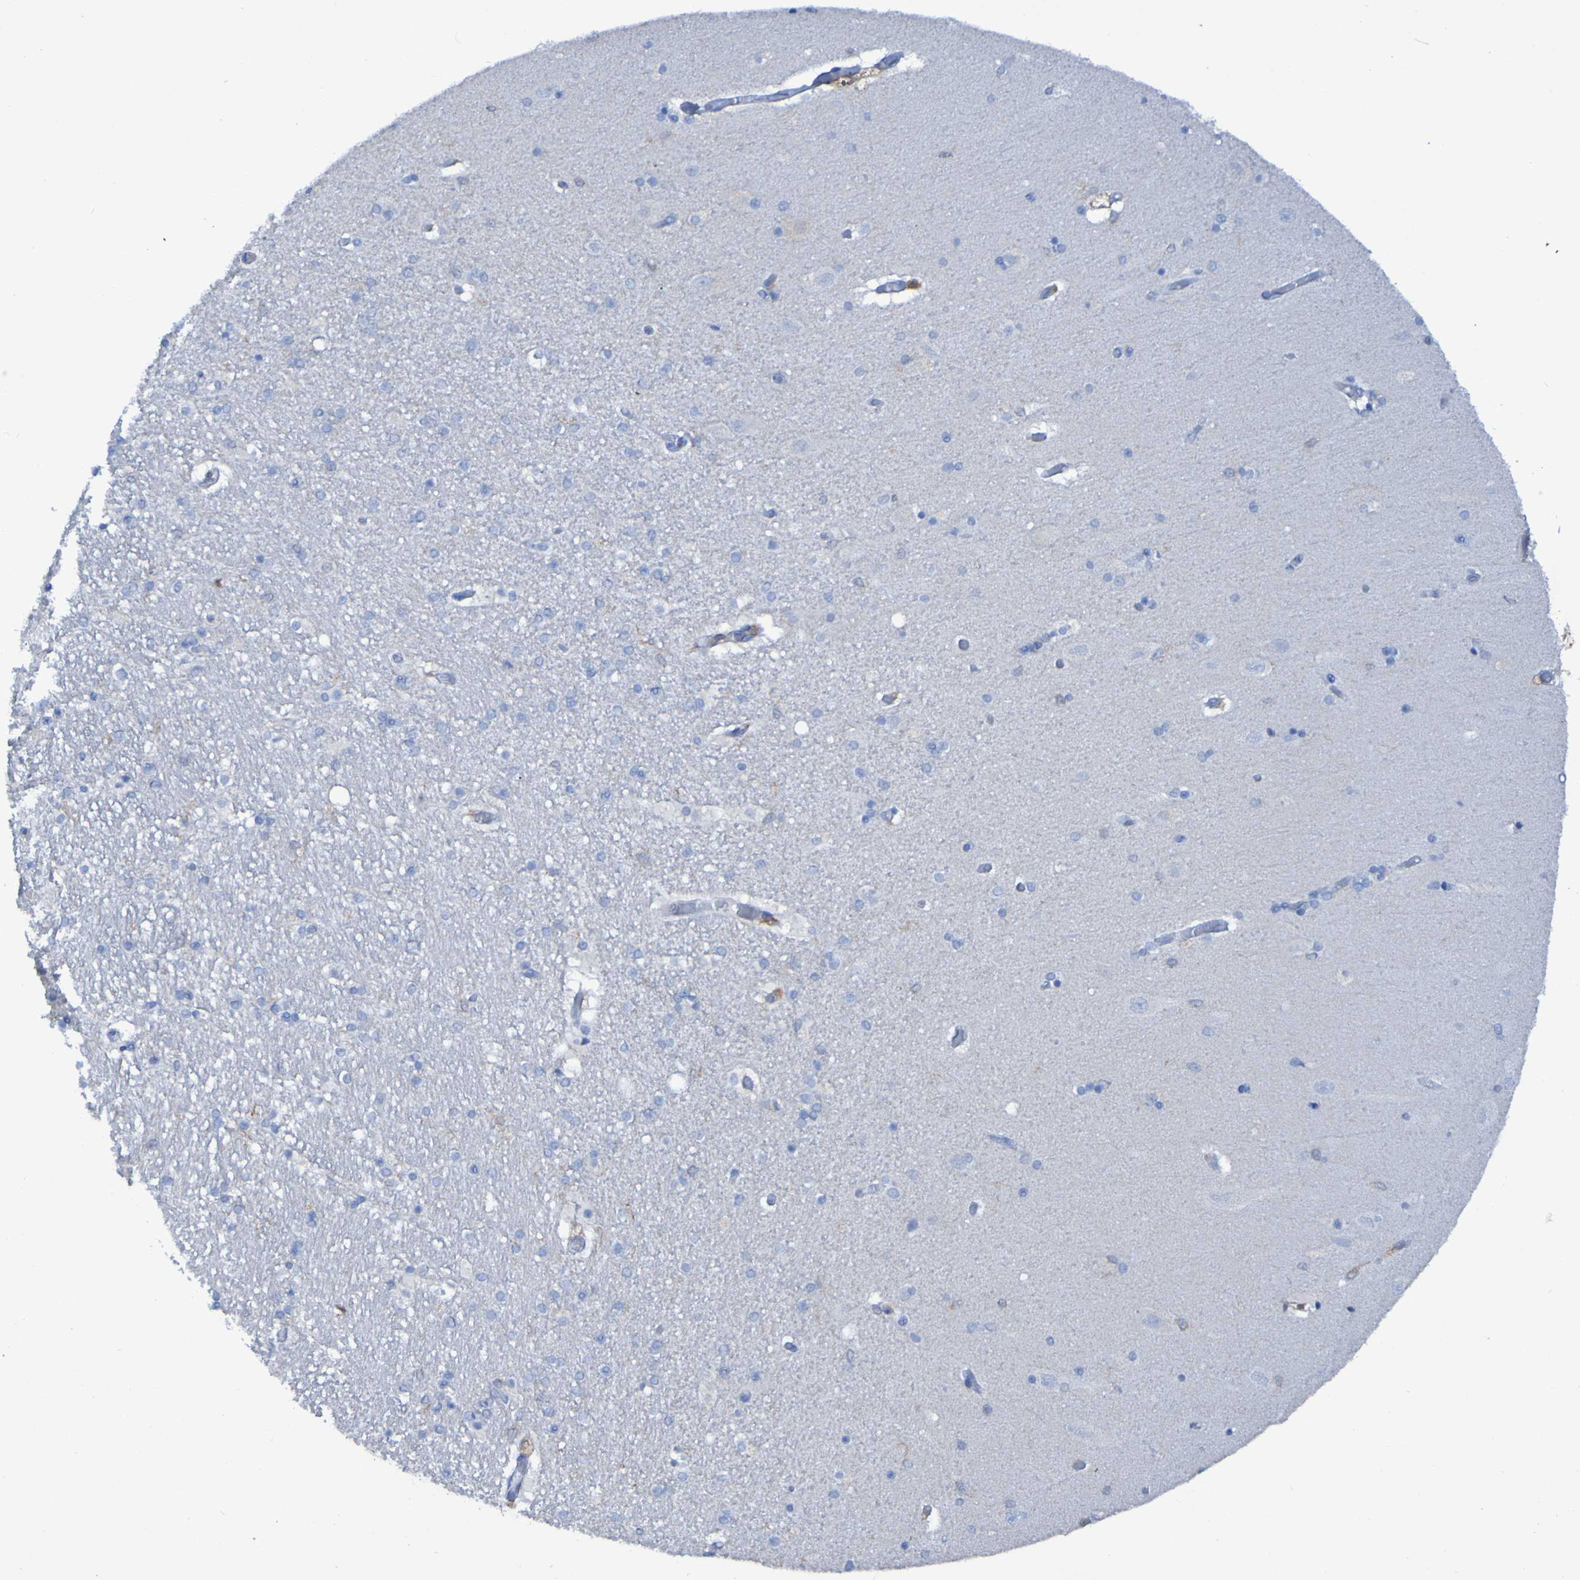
{"staining": {"intensity": "negative", "quantity": "none", "location": "none"}, "tissue": "hippocampus", "cell_type": "Glial cells", "image_type": "normal", "snomed": [{"axis": "morphology", "description": "Normal tissue, NOS"}, {"axis": "topography", "description": "Hippocampus"}], "caption": "The histopathology image shows no significant positivity in glial cells of hippocampus.", "gene": "MPPE1", "patient": {"sex": "female", "age": 54}}